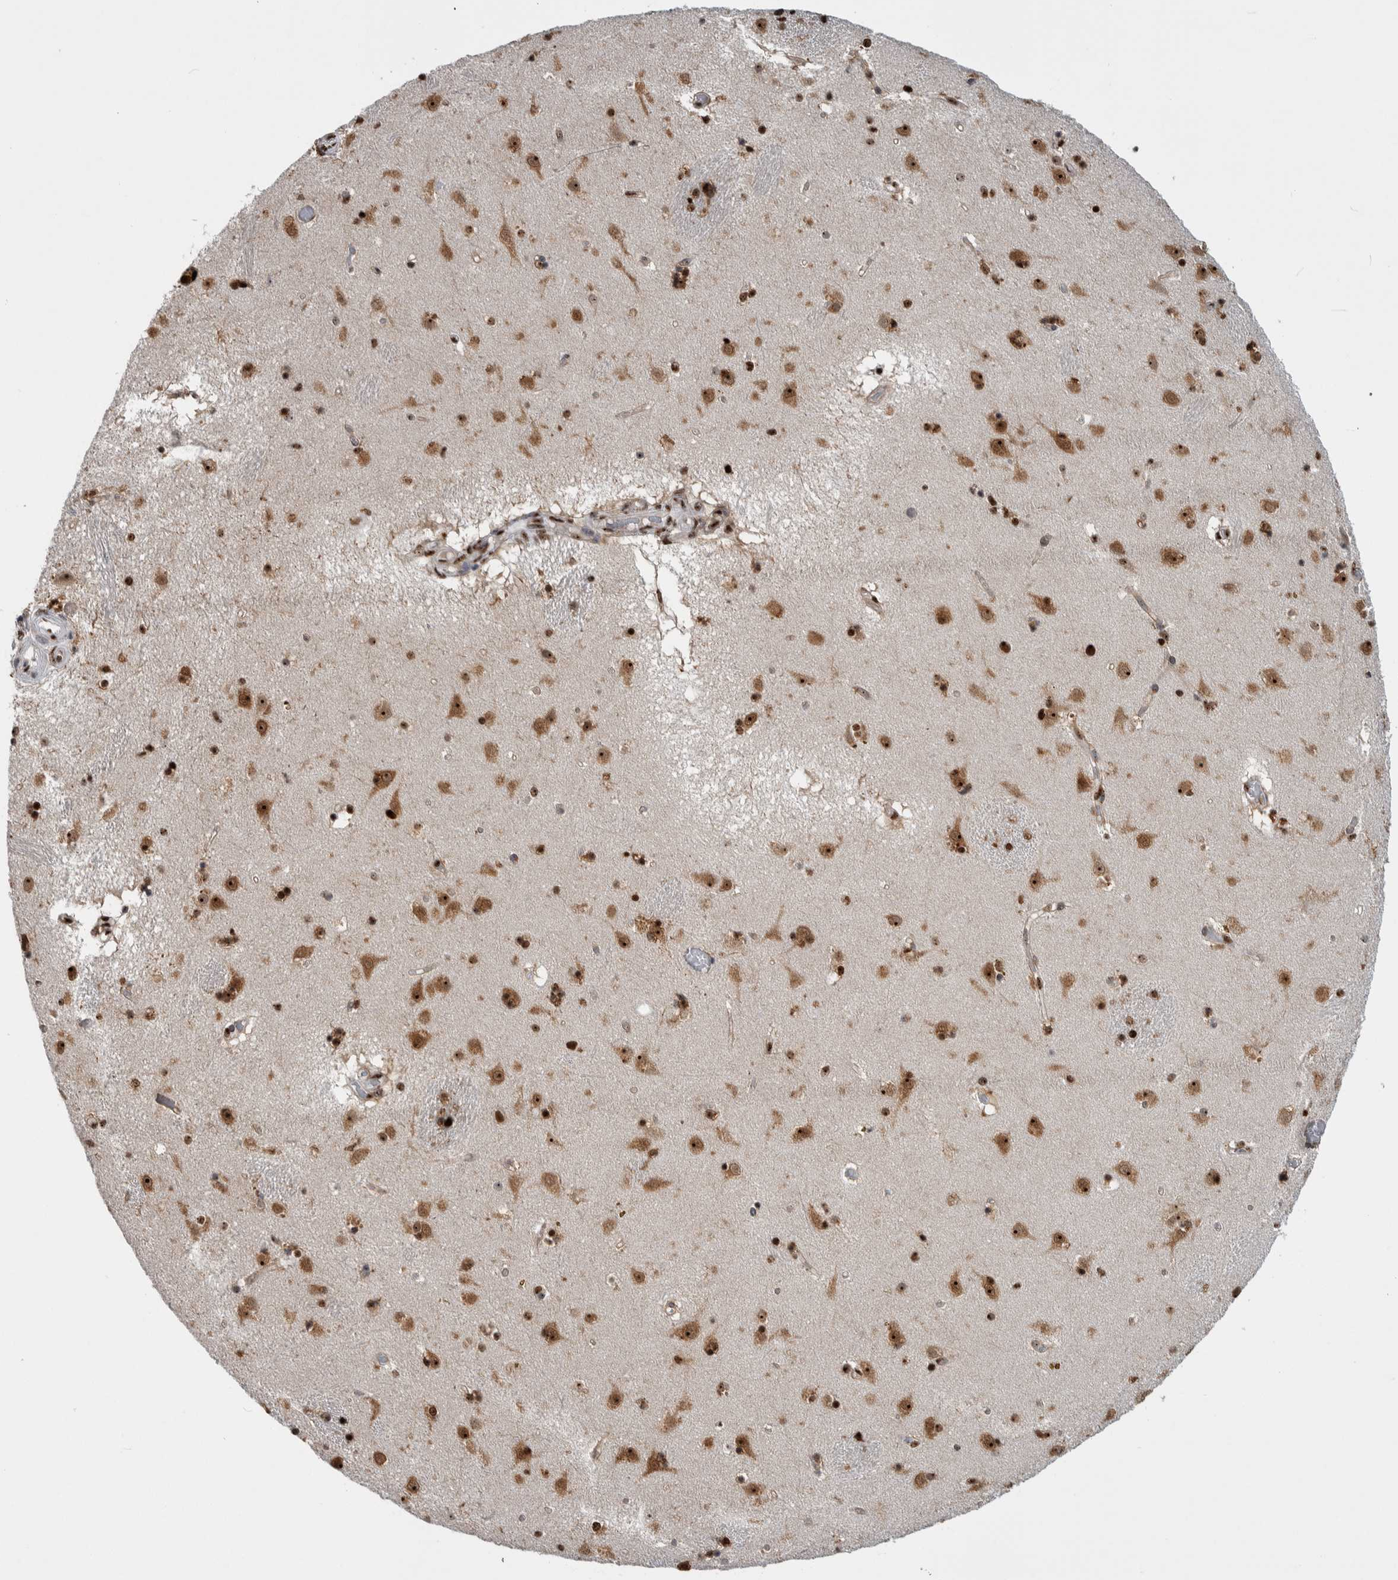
{"staining": {"intensity": "strong", "quantity": ">75%", "location": "nuclear"}, "tissue": "caudate", "cell_type": "Glial cells", "image_type": "normal", "snomed": [{"axis": "morphology", "description": "Normal tissue, NOS"}, {"axis": "topography", "description": "Lateral ventricle wall"}], "caption": "Brown immunohistochemical staining in normal human caudate displays strong nuclear staining in about >75% of glial cells.", "gene": "NCL", "patient": {"sex": "male", "age": 70}}